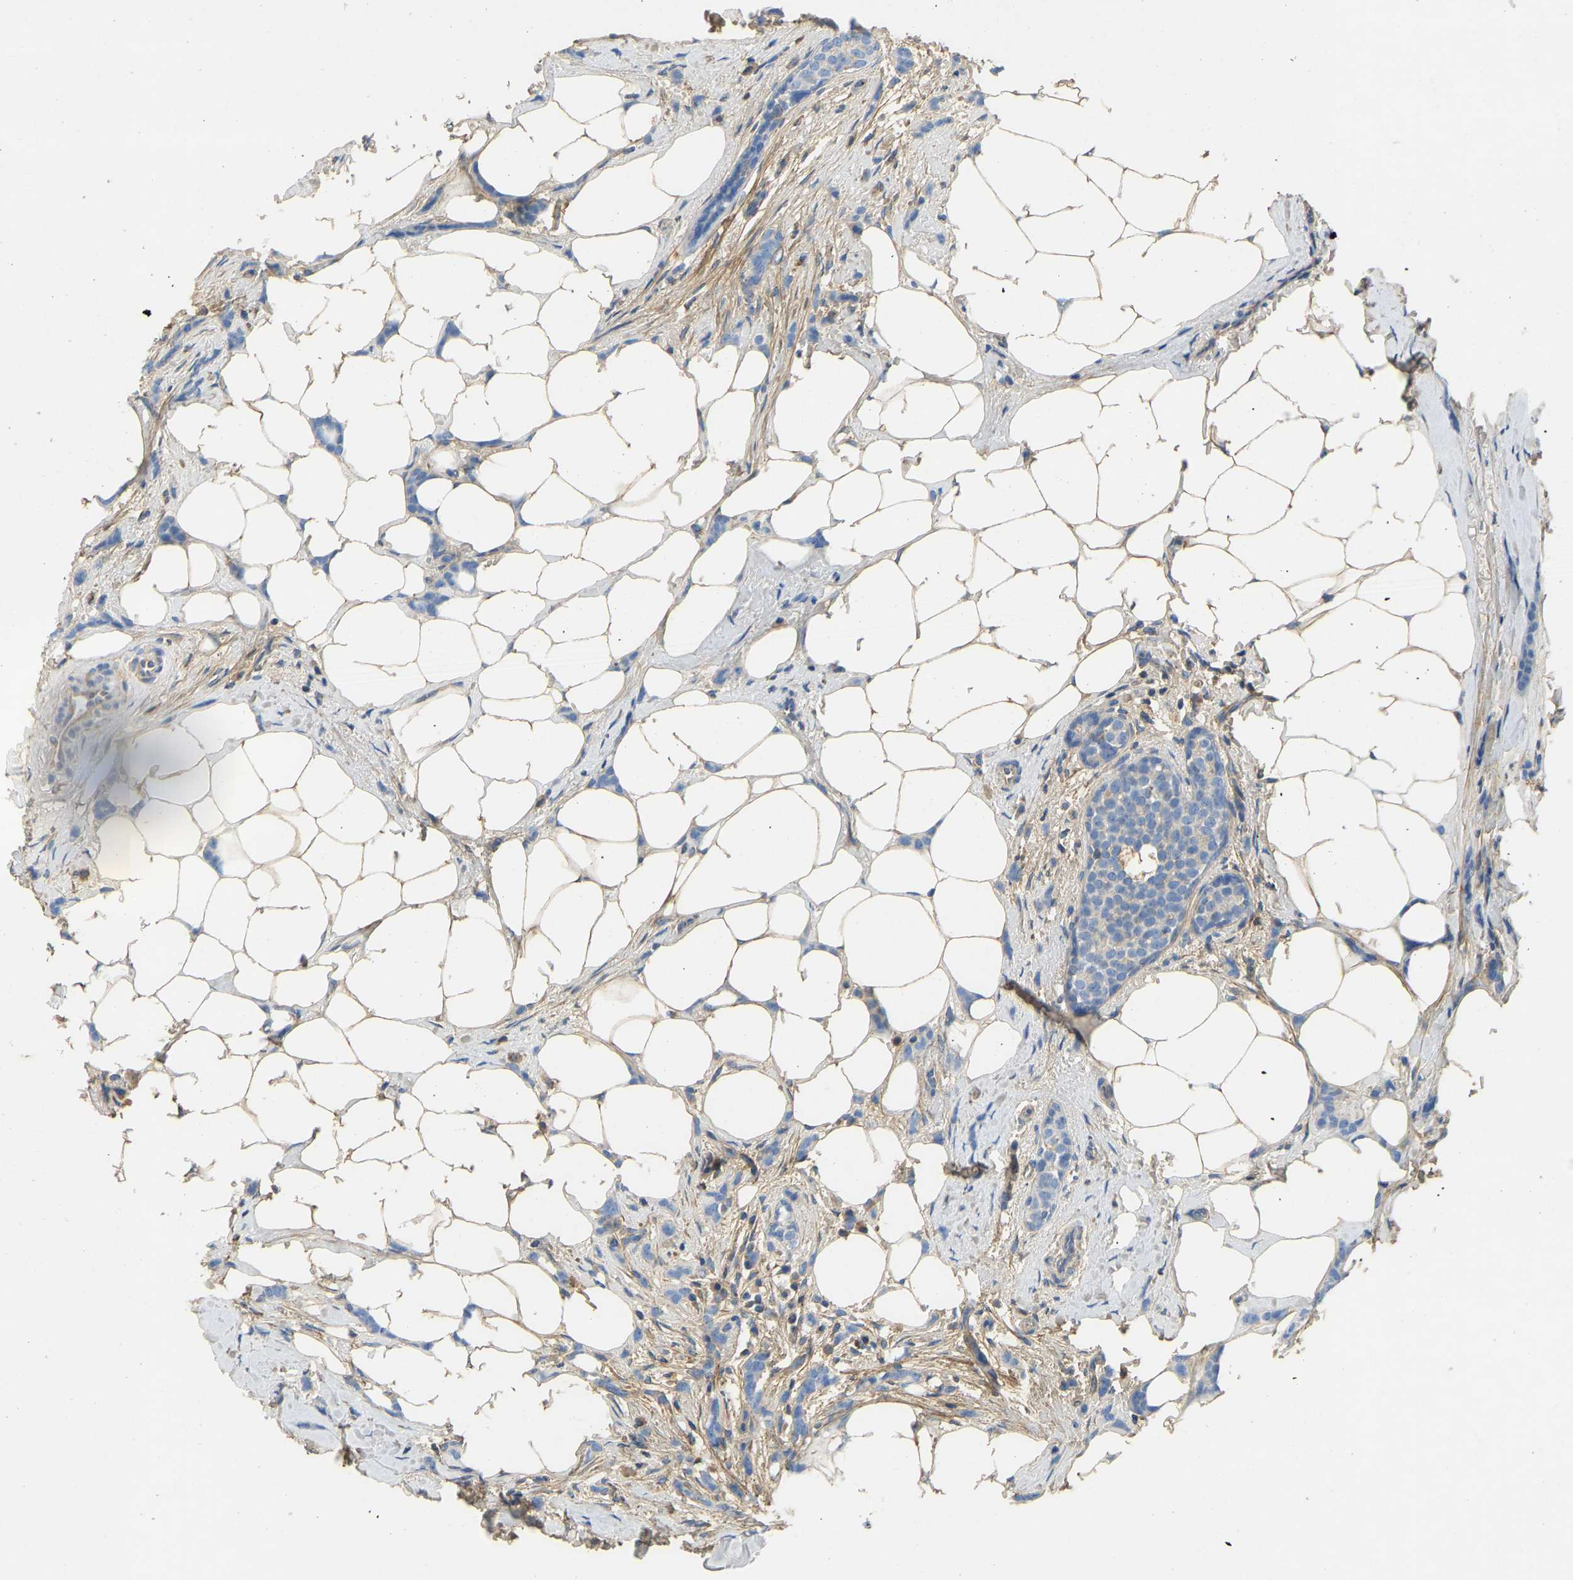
{"staining": {"intensity": "negative", "quantity": "none", "location": "none"}, "tissue": "breast cancer", "cell_type": "Tumor cells", "image_type": "cancer", "snomed": [{"axis": "morphology", "description": "Lobular carcinoma, in situ"}, {"axis": "morphology", "description": "Lobular carcinoma"}, {"axis": "topography", "description": "Breast"}], "caption": "An immunohistochemistry (IHC) image of breast lobular carcinoma is shown. There is no staining in tumor cells of breast lobular carcinoma. (DAB IHC visualized using brightfield microscopy, high magnification).", "gene": "TECTA", "patient": {"sex": "female", "age": 41}}